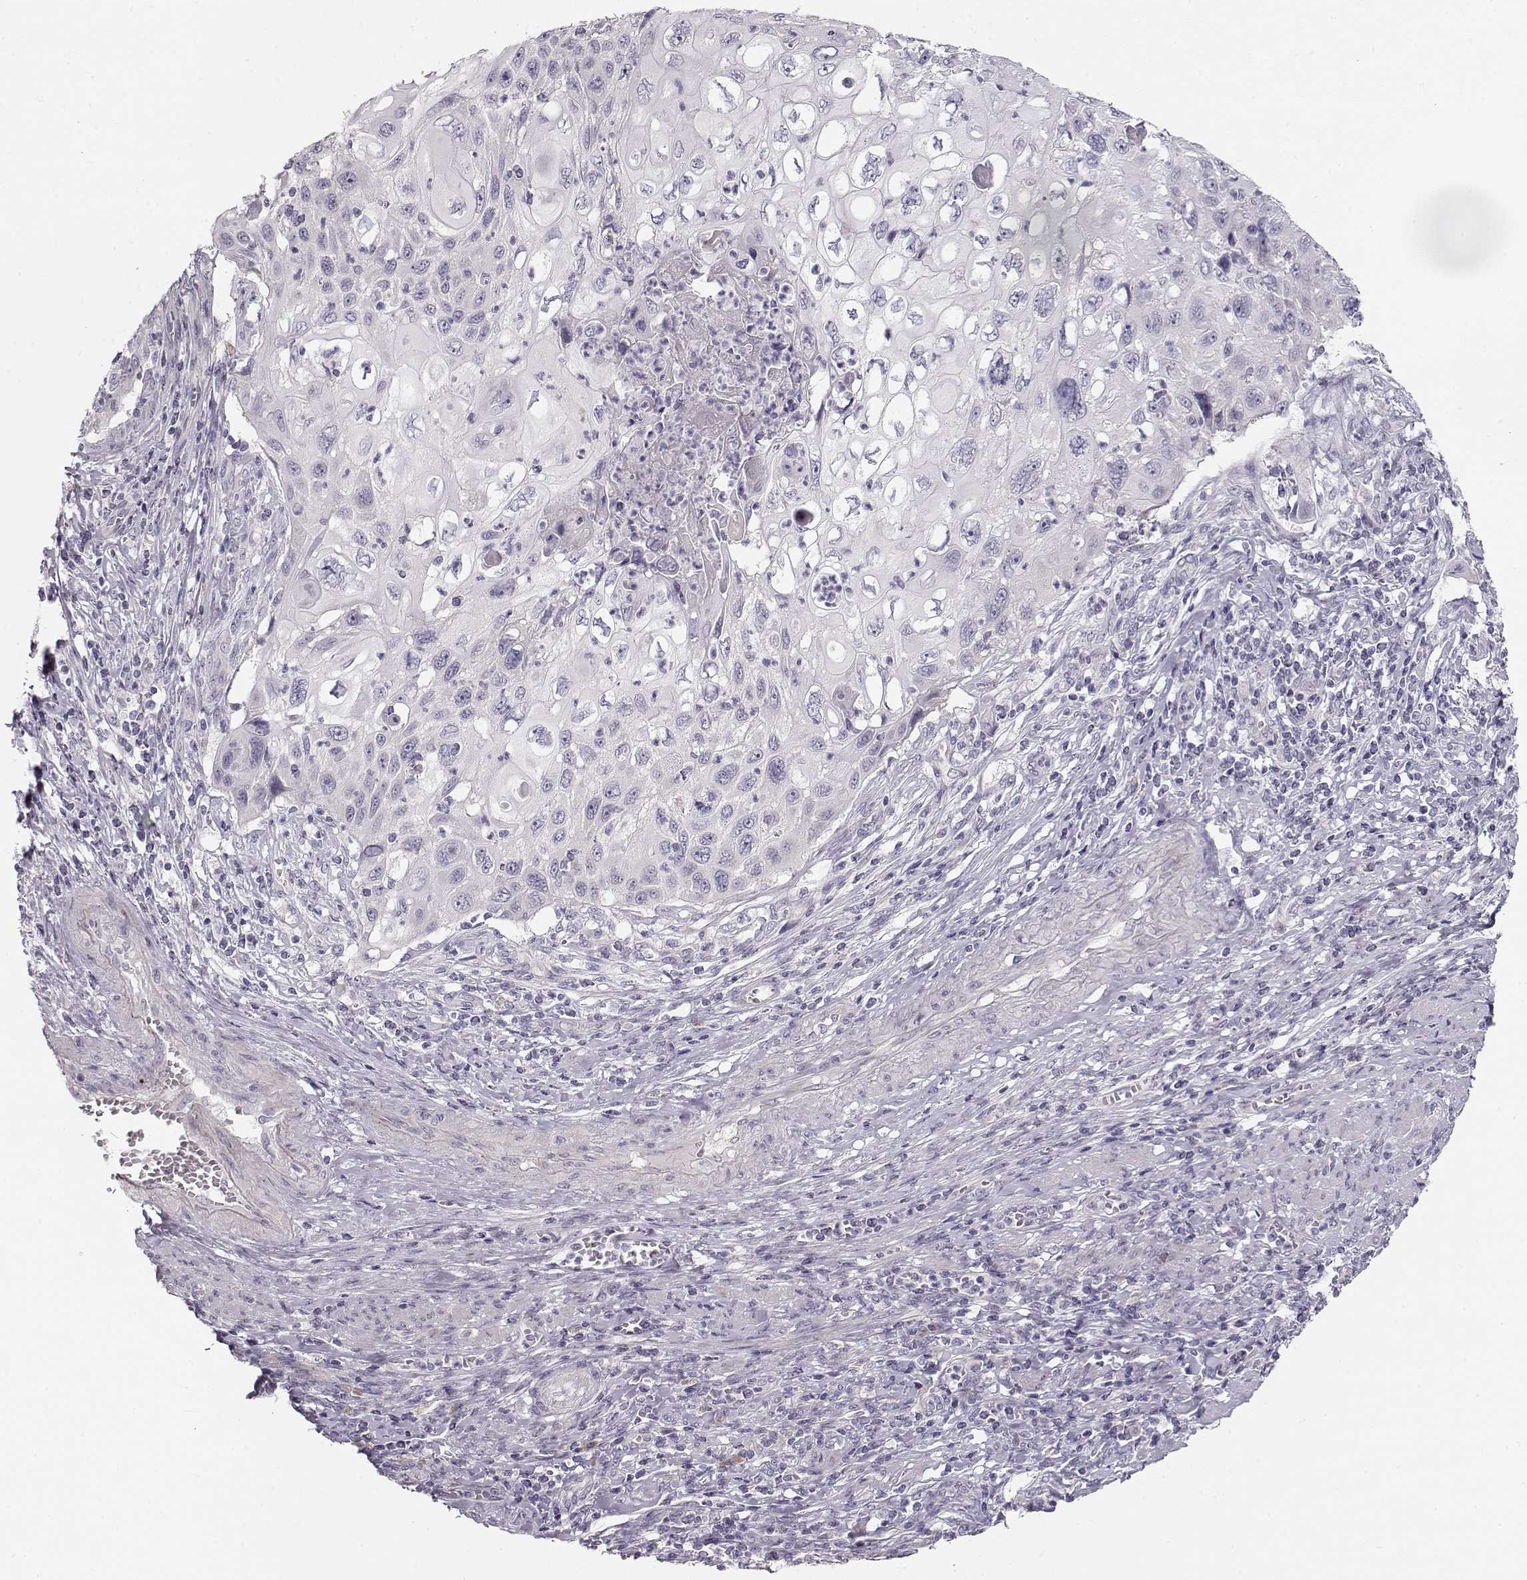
{"staining": {"intensity": "negative", "quantity": "none", "location": "none"}, "tissue": "cervical cancer", "cell_type": "Tumor cells", "image_type": "cancer", "snomed": [{"axis": "morphology", "description": "Squamous cell carcinoma, NOS"}, {"axis": "topography", "description": "Cervix"}], "caption": "High power microscopy micrograph of an immunohistochemistry (IHC) micrograph of cervical cancer, revealing no significant positivity in tumor cells.", "gene": "TTC26", "patient": {"sex": "female", "age": 70}}